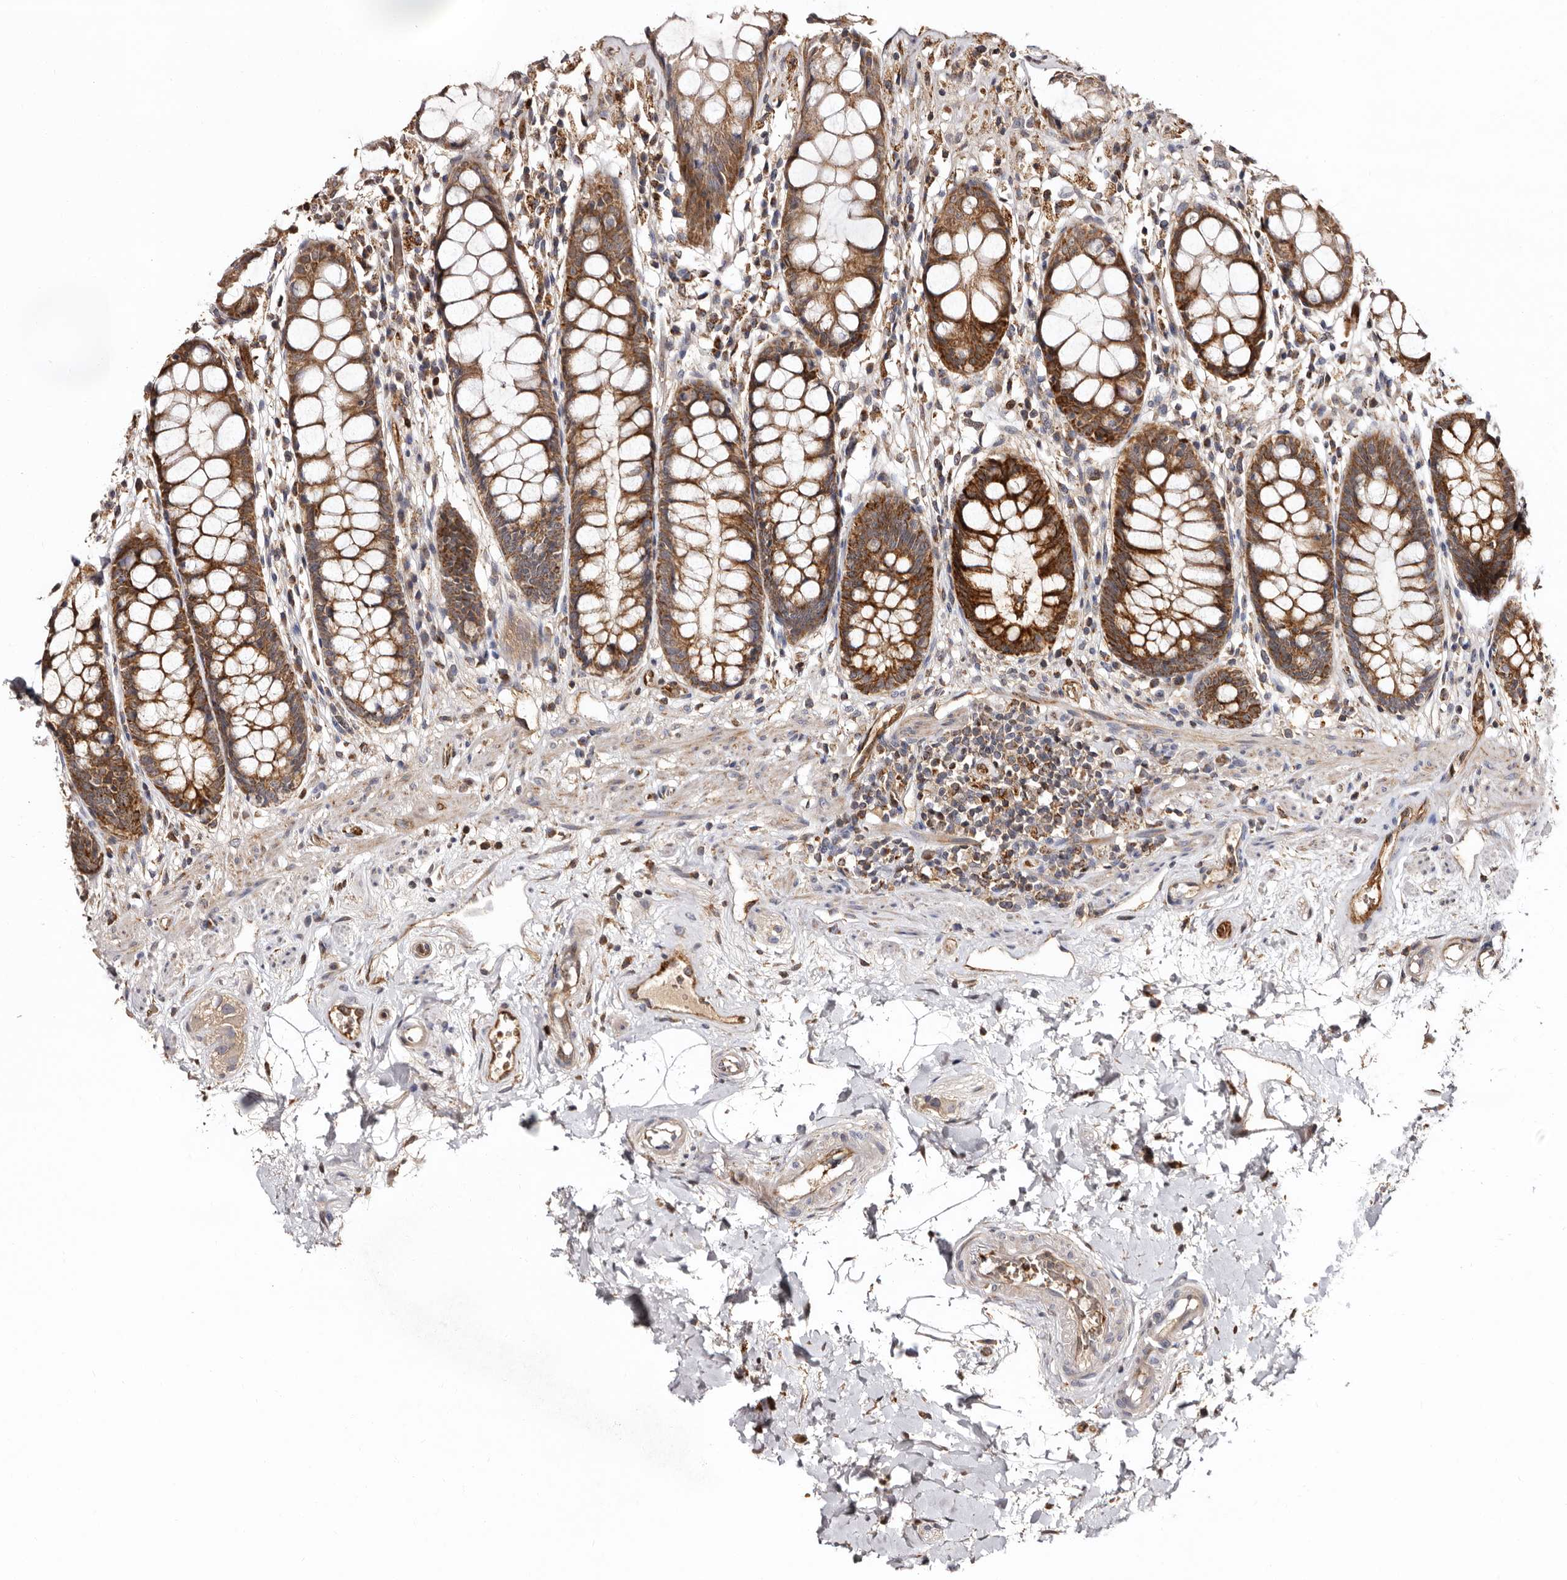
{"staining": {"intensity": "strong", "quantity": ">75%", "location": "cytoplasmic/membranous"}, "tissue": "rectum", "cell_type": "Glandular cells", "image_type": "normal", "snomed": [{"axis": "morphology", "description": "Normal tissue, NOS"}, {"axis": "topography", "description": "Rectum"}], "caption": "Immunohistochemical staining of unremarkable human rectum exhibits high levels of strong cytoplasmic/membranous staining in about >75% of glandular cells. The staining was performed using DAB (3,3'-diaminobenzidine), with brown indicating positive protein expression. Nuclei are stained blue with hematoxylin.", "gene": "BAX", "patient": {"sex": "male", "age": 64}}